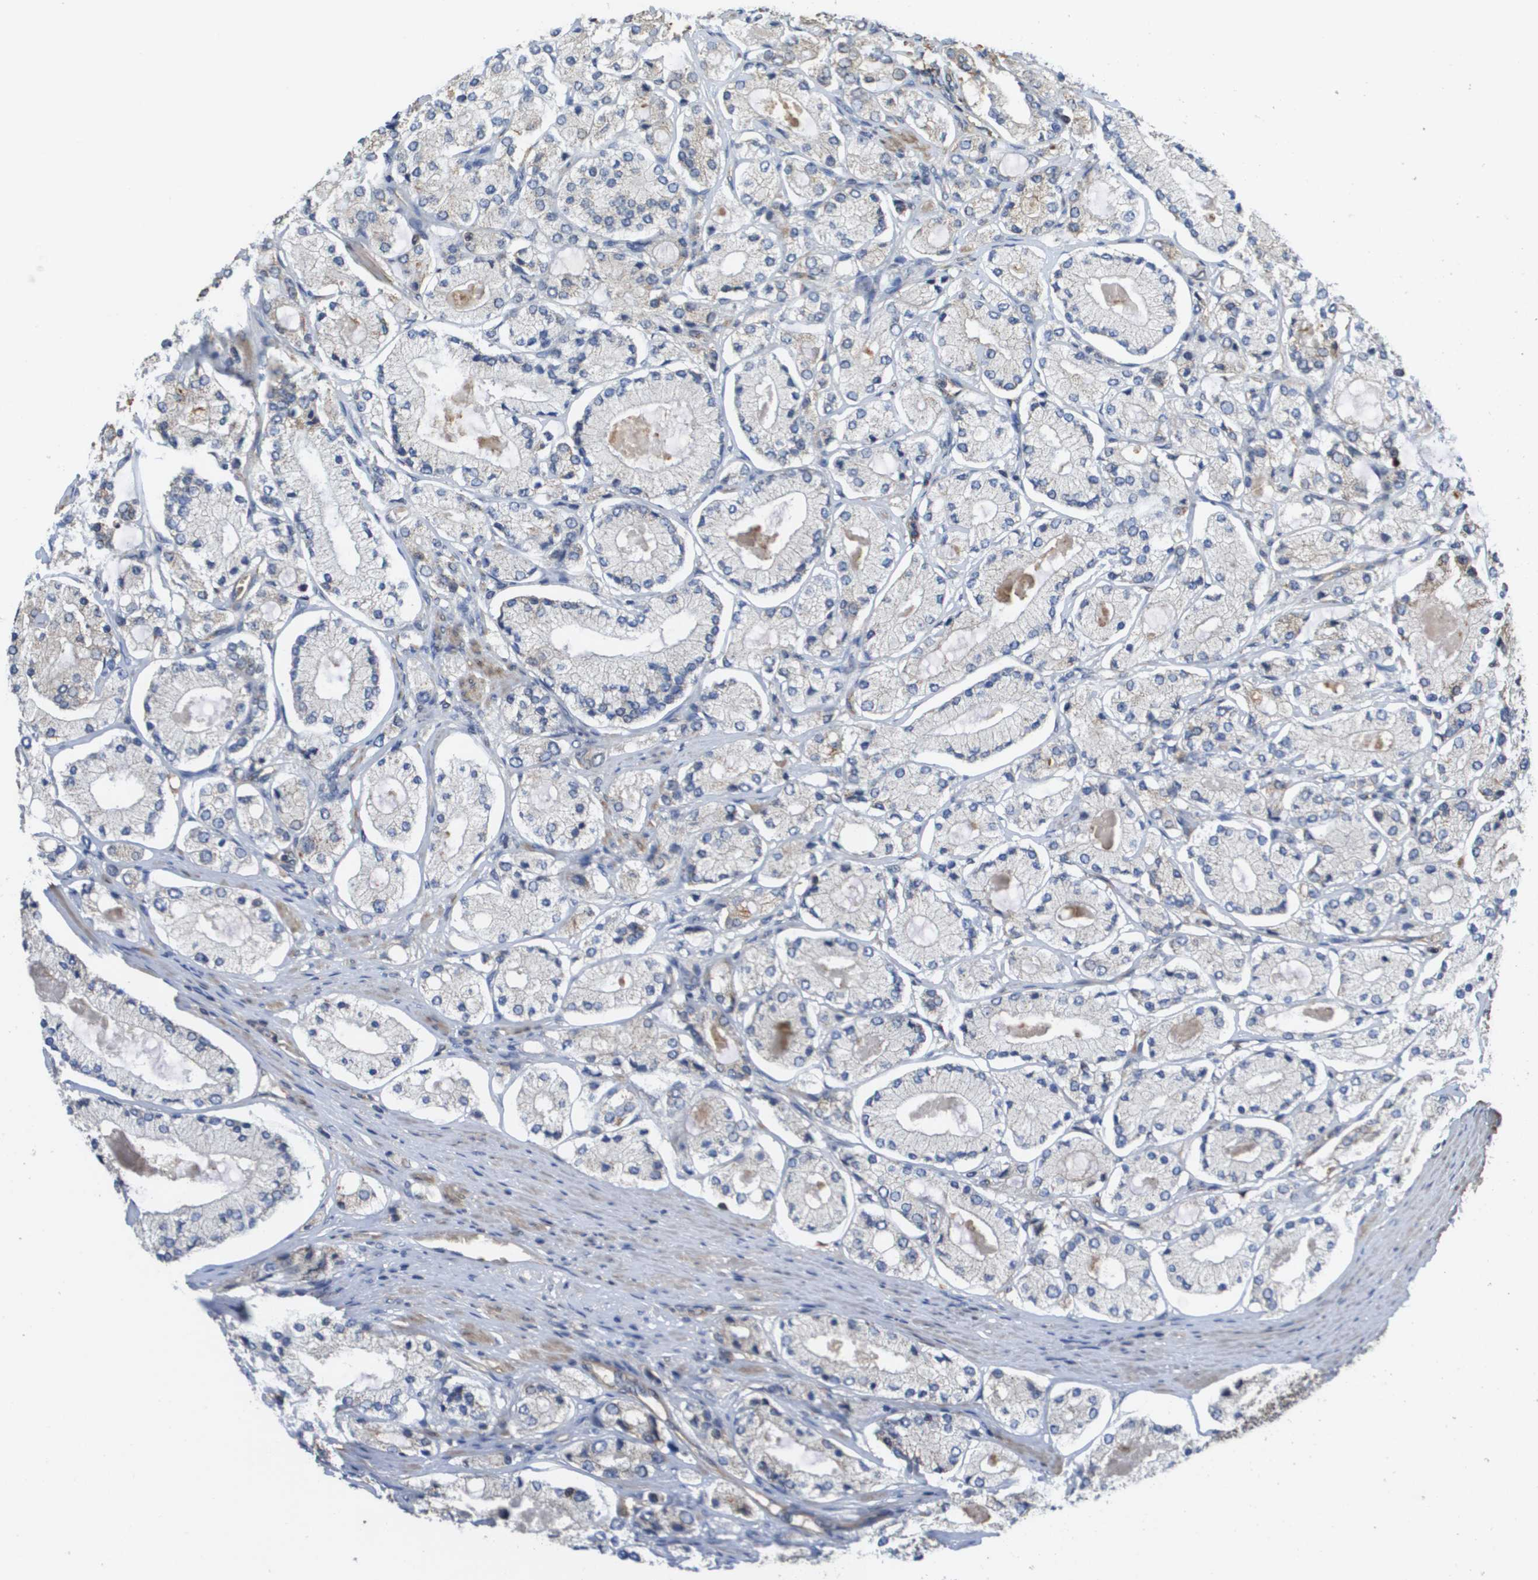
{"staining": {"intensity": "weak", "quantity": "25%-75%", "location": "cytoplasmic/membranous"}, "tissue": "prostate cancer", "cell_type": "Tumor cells", "image_type": "cancer", "snomed": [{"axis": "morphology", "description": "Adenocarcinoma, High grade"}, {"axis": "topography", "description": "Prostate"}], "caption": "IHC of human high-grade adenocarcinoma (prostate) demonstrates low levels of weak cytoplasmic/membranous positivity in approximately 25%-75% of tumor cells.", "gene": "RBM38", "patient": {"sex": "male", "age": 65}}